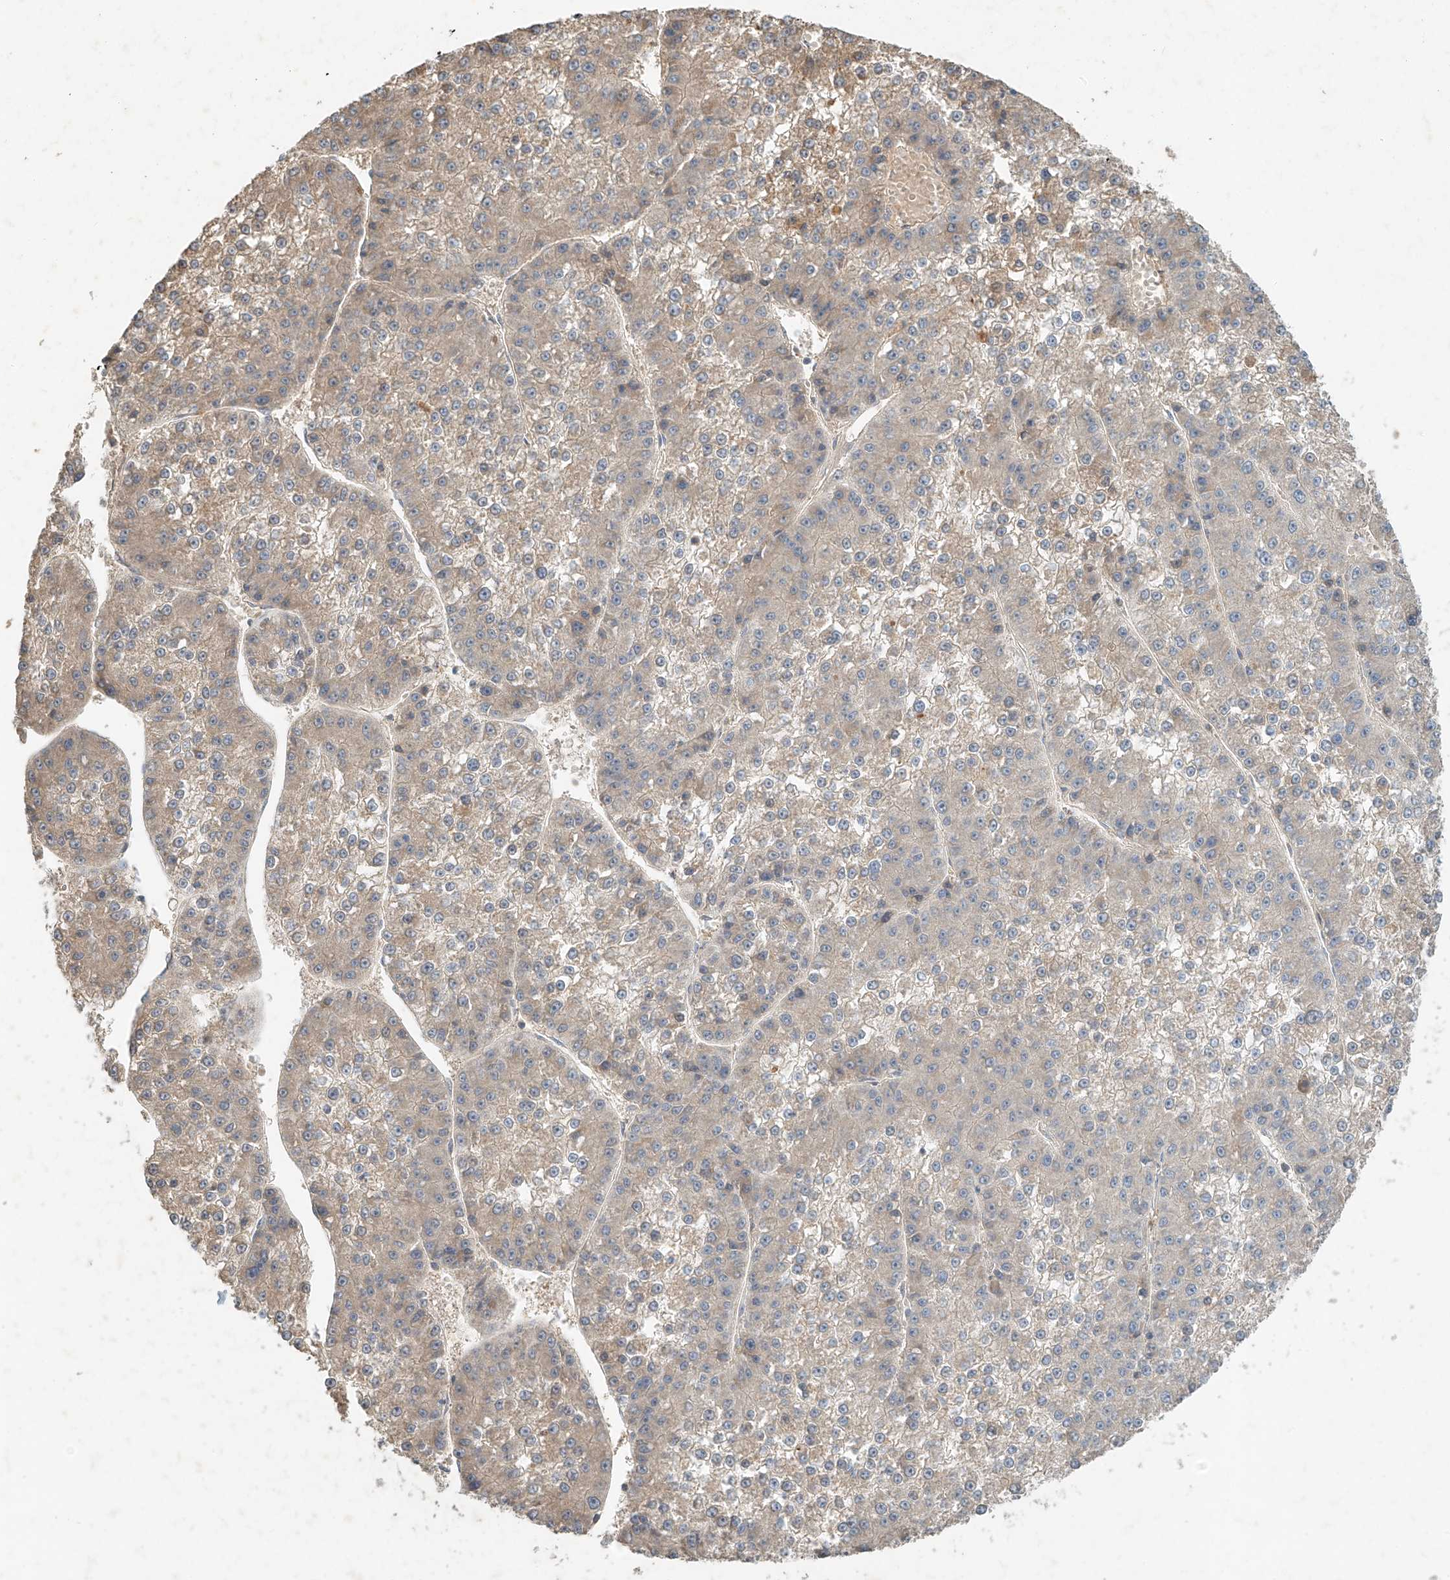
{"staining": {"intensity": "weak", "quantity": "<25%", "location": "cytoplasmic/membranous"}, "tissue": "liver cancer", "cell_type": "Tumor cells", "image_type": "cancer", "snomed": [{"axis": "morphology", "description": "Carcinoma, Hepatocellular, NOS"}, {"axis": "topography", "description": "Liver"}], "caption": "An immunohistochemistry histopathology image of liver cancer (hepatocellular carcinoma) is shown. There is no staining in tumor cells of liver cancer (hepatocellular carcinoma).", "gene": "GNB1L", "patient": {"sex": "female", "age": 73}}